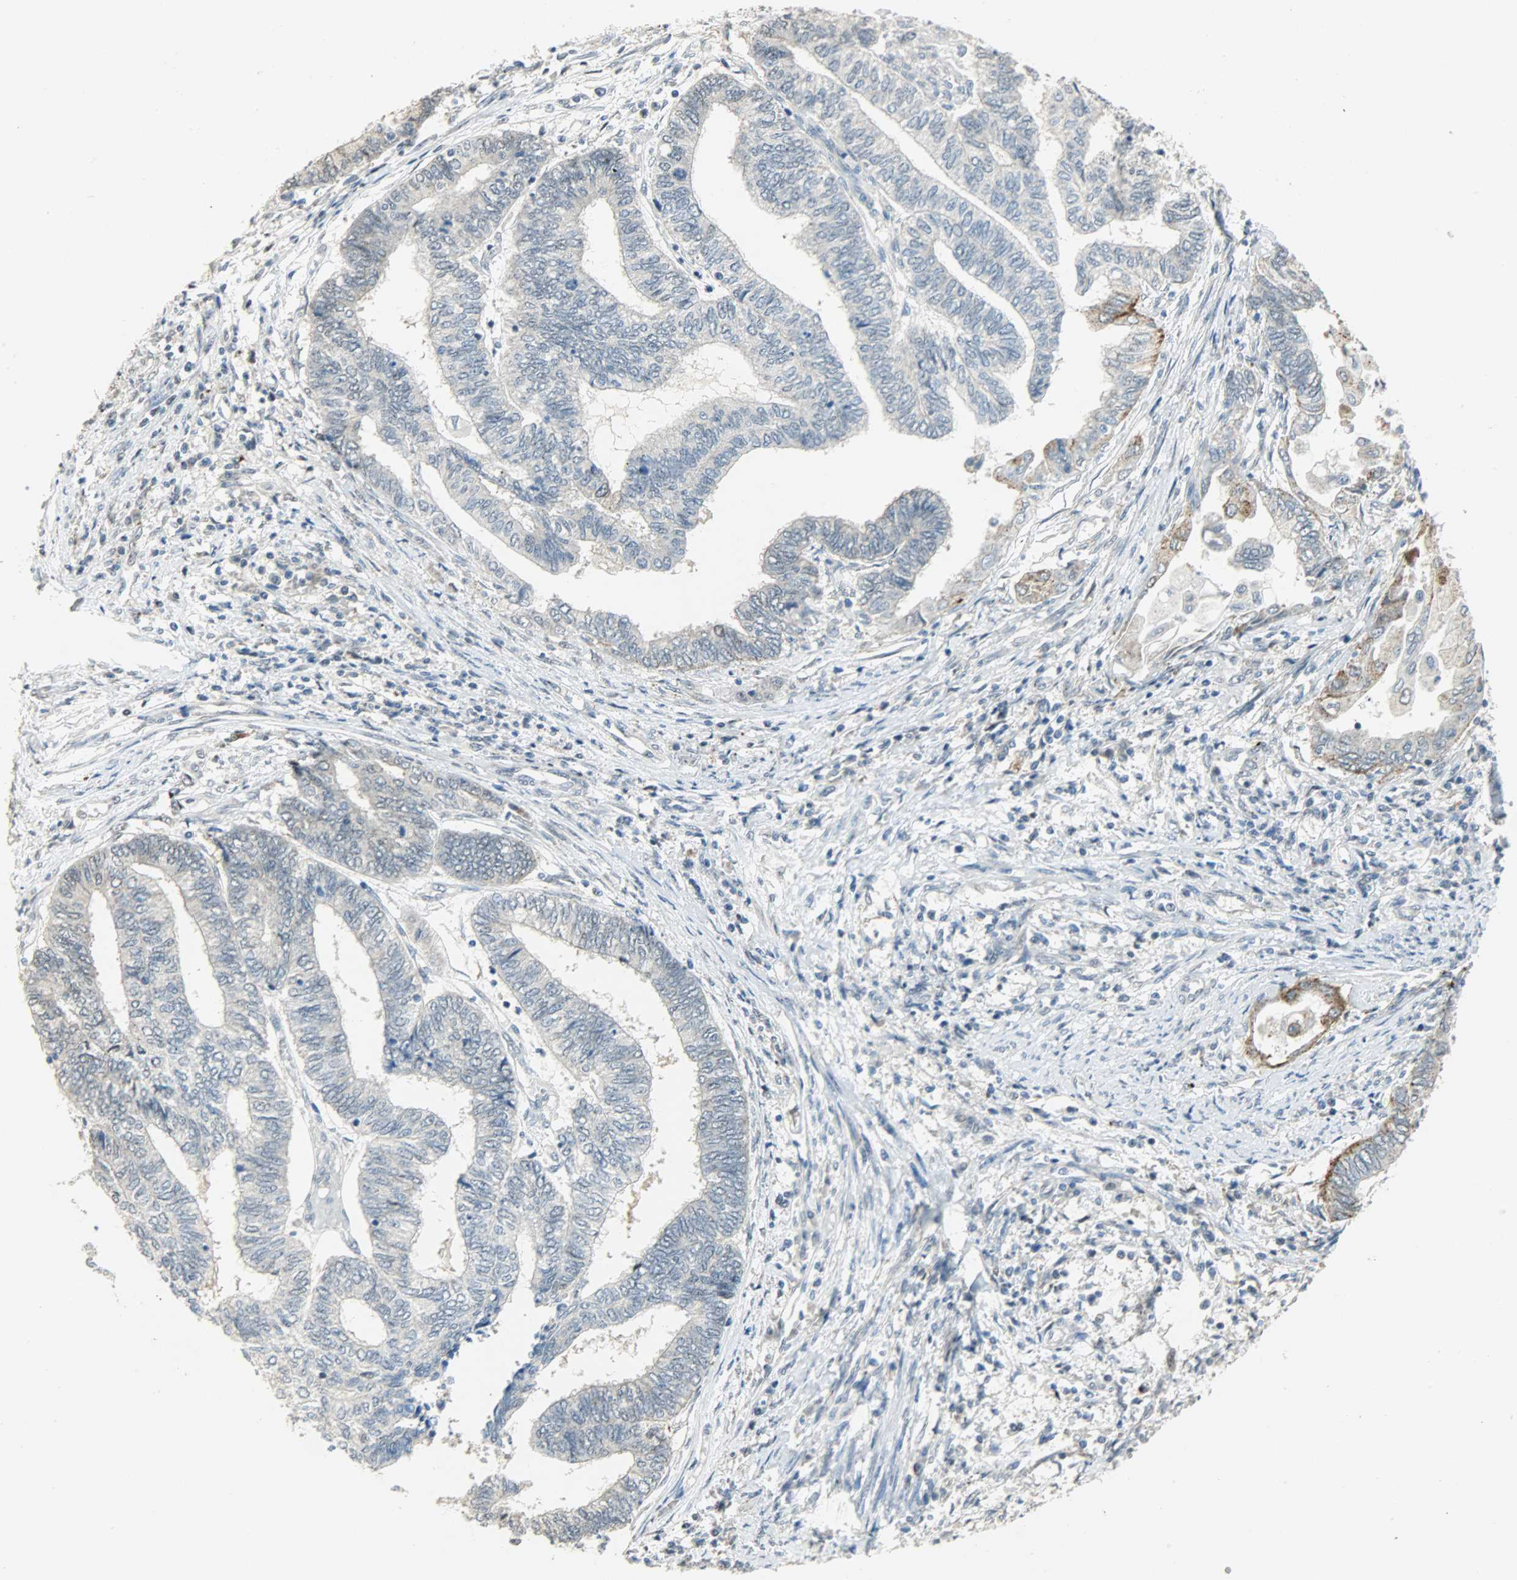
{"staining": {"intensity": "negative", "quantity": "none", "location": "none"}, "tissue": "endometrial cancer", "cell_type": "Tumor cells", "image_type": "cancer", "snomed": [{"axis": "morphology", "description": "Adenocarcinoma, NOS"}, {"axis": "topography", "description": "Uterus"}, {"axis": "topography", "description": "Endometrium"}], "caption": "Immunohistochemistry (IHC) micrograph of endometrial adenocarcinoma stained for a protein (brown), which demonstrates no staining in tumor cells. The staining was performed using DAB to visualize the protein expression in brown, while the nuclei were stained in blue with hematoxylin (Magnification: 20x).", "gene": "GIT2", "patient": {"sex": "female", "age": 70}}